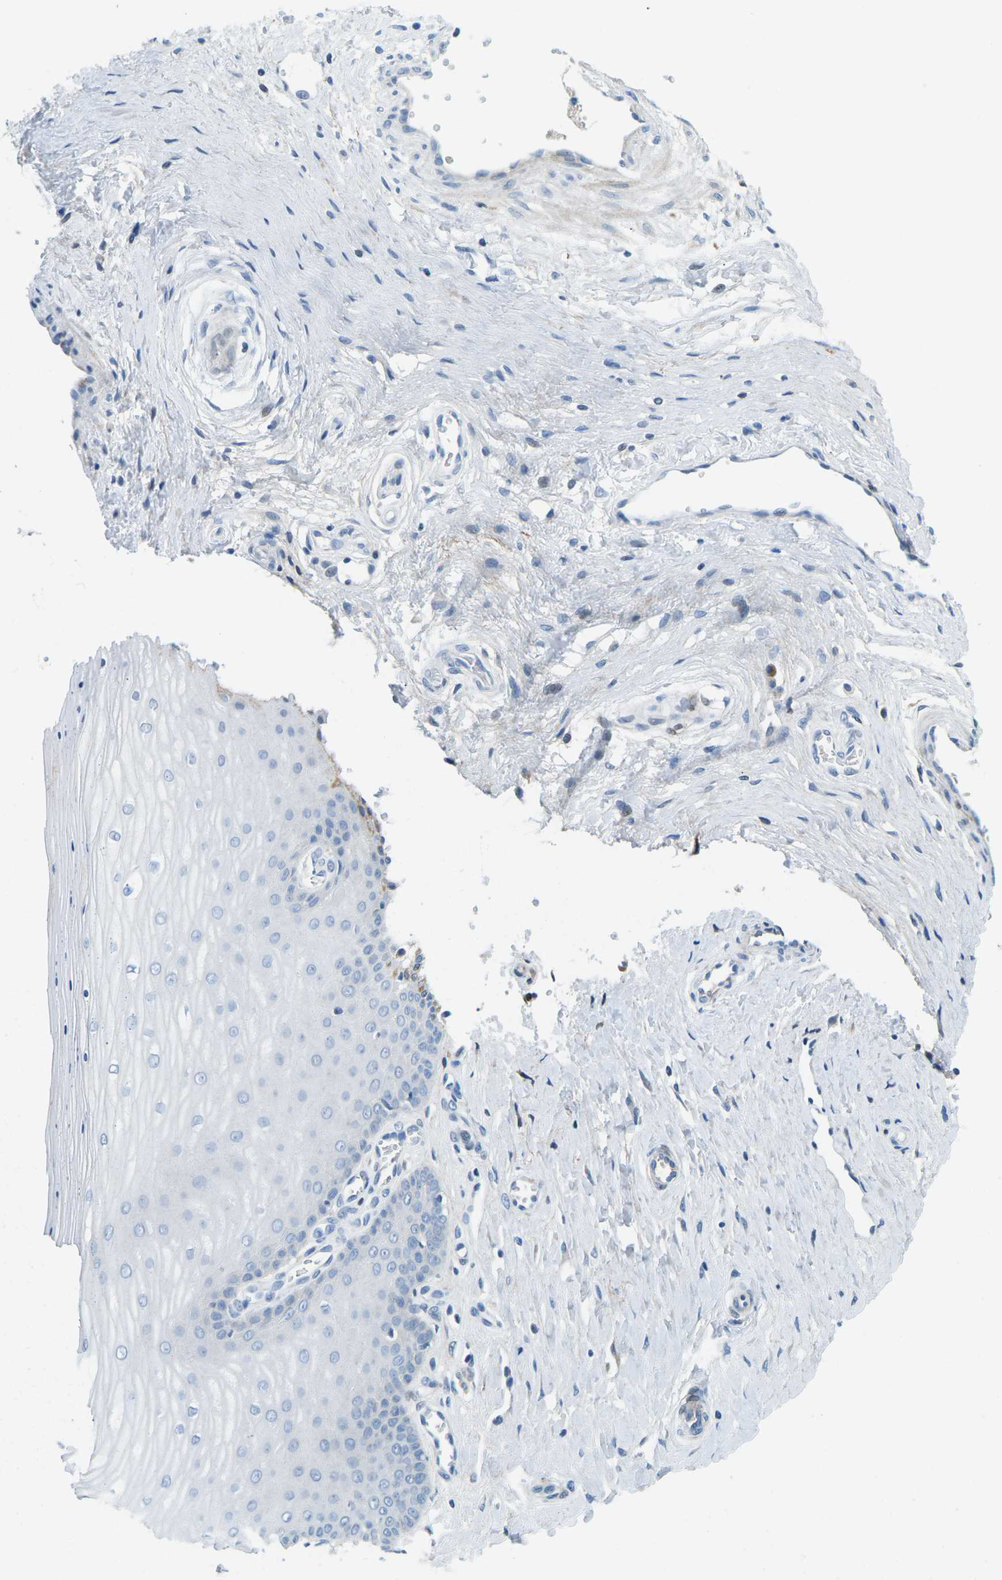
{"staining": {"intensity": "negative", "quantity": "none", "location": "none"}, "tissue": "cervix", "cell_type": "Squamous epithelial cells", "image_type": "normal", "snomed": [{"axis": "morphology", "description": "Normal tissue, NOS"}, {"axis": "topography", "description": "Cervix"}], "caption": "Human cervix stained for a protein using immunohistochemistry demonstrates no staining in squamous epithelial cells.", "gene": "CFB", "patient": {"sex": "female", "age": 55}}